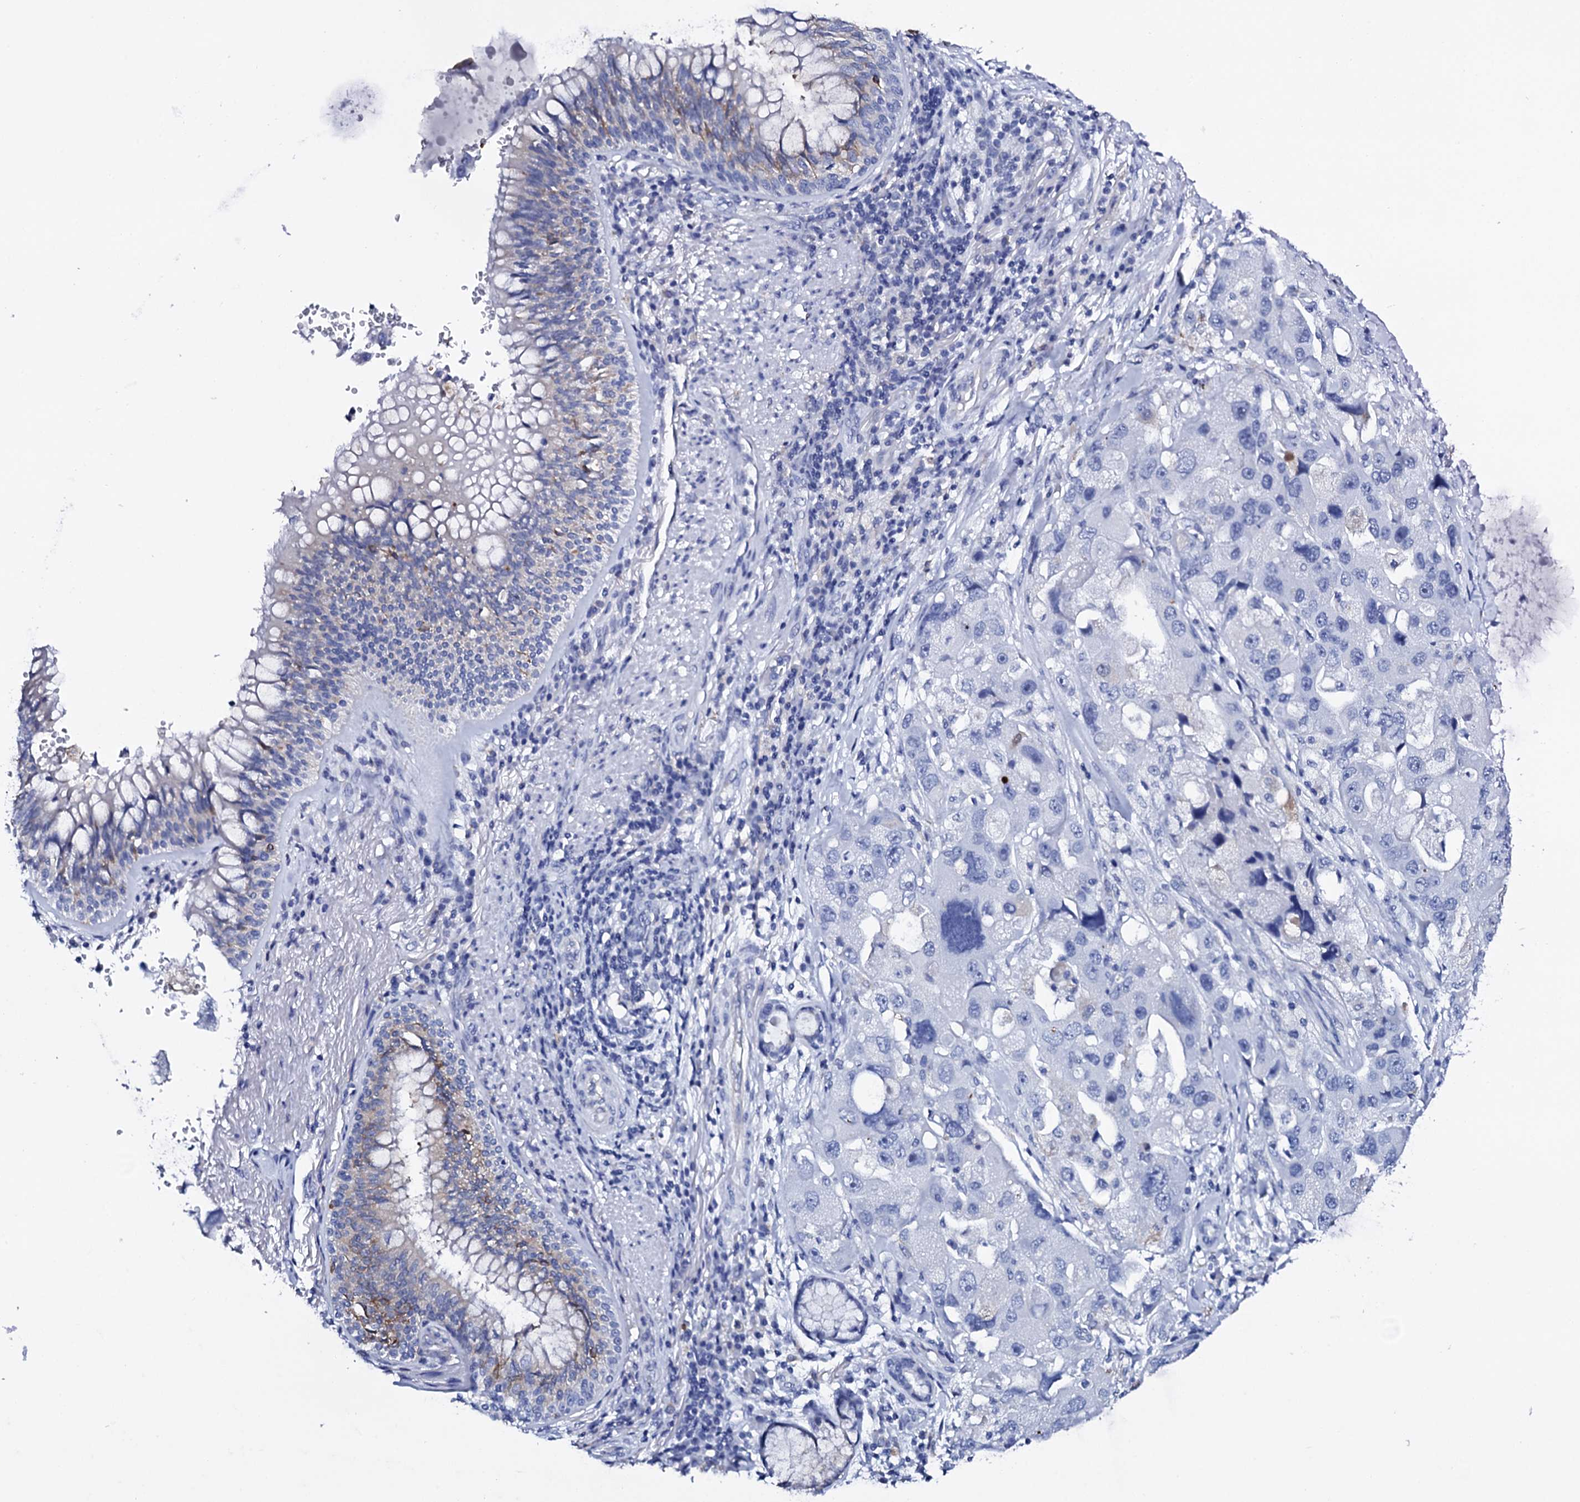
{"staining": {"intensity": "negative", "quantity": "none", "location": "none"}, "tissue": "lung cancer", "cell_type": "Tumor cells", "image_type": "cancer", "snomed": [{"axis": "morphology", "description": "Adenocarcinoma, NOS"}, {"axis": "topography", "description": "Lung"}], "caption": "Micrograph shows no significant protein staining in tumor cells of adenocarcinoma (lung). The staining was performed using DAB to visualize the protein expression in brown, while the nuclei were stained in blue with hematoxylin (Magnification: 20x).", "gene": "ITPRID2", "patient": {"sex": "female", "age": 54}}